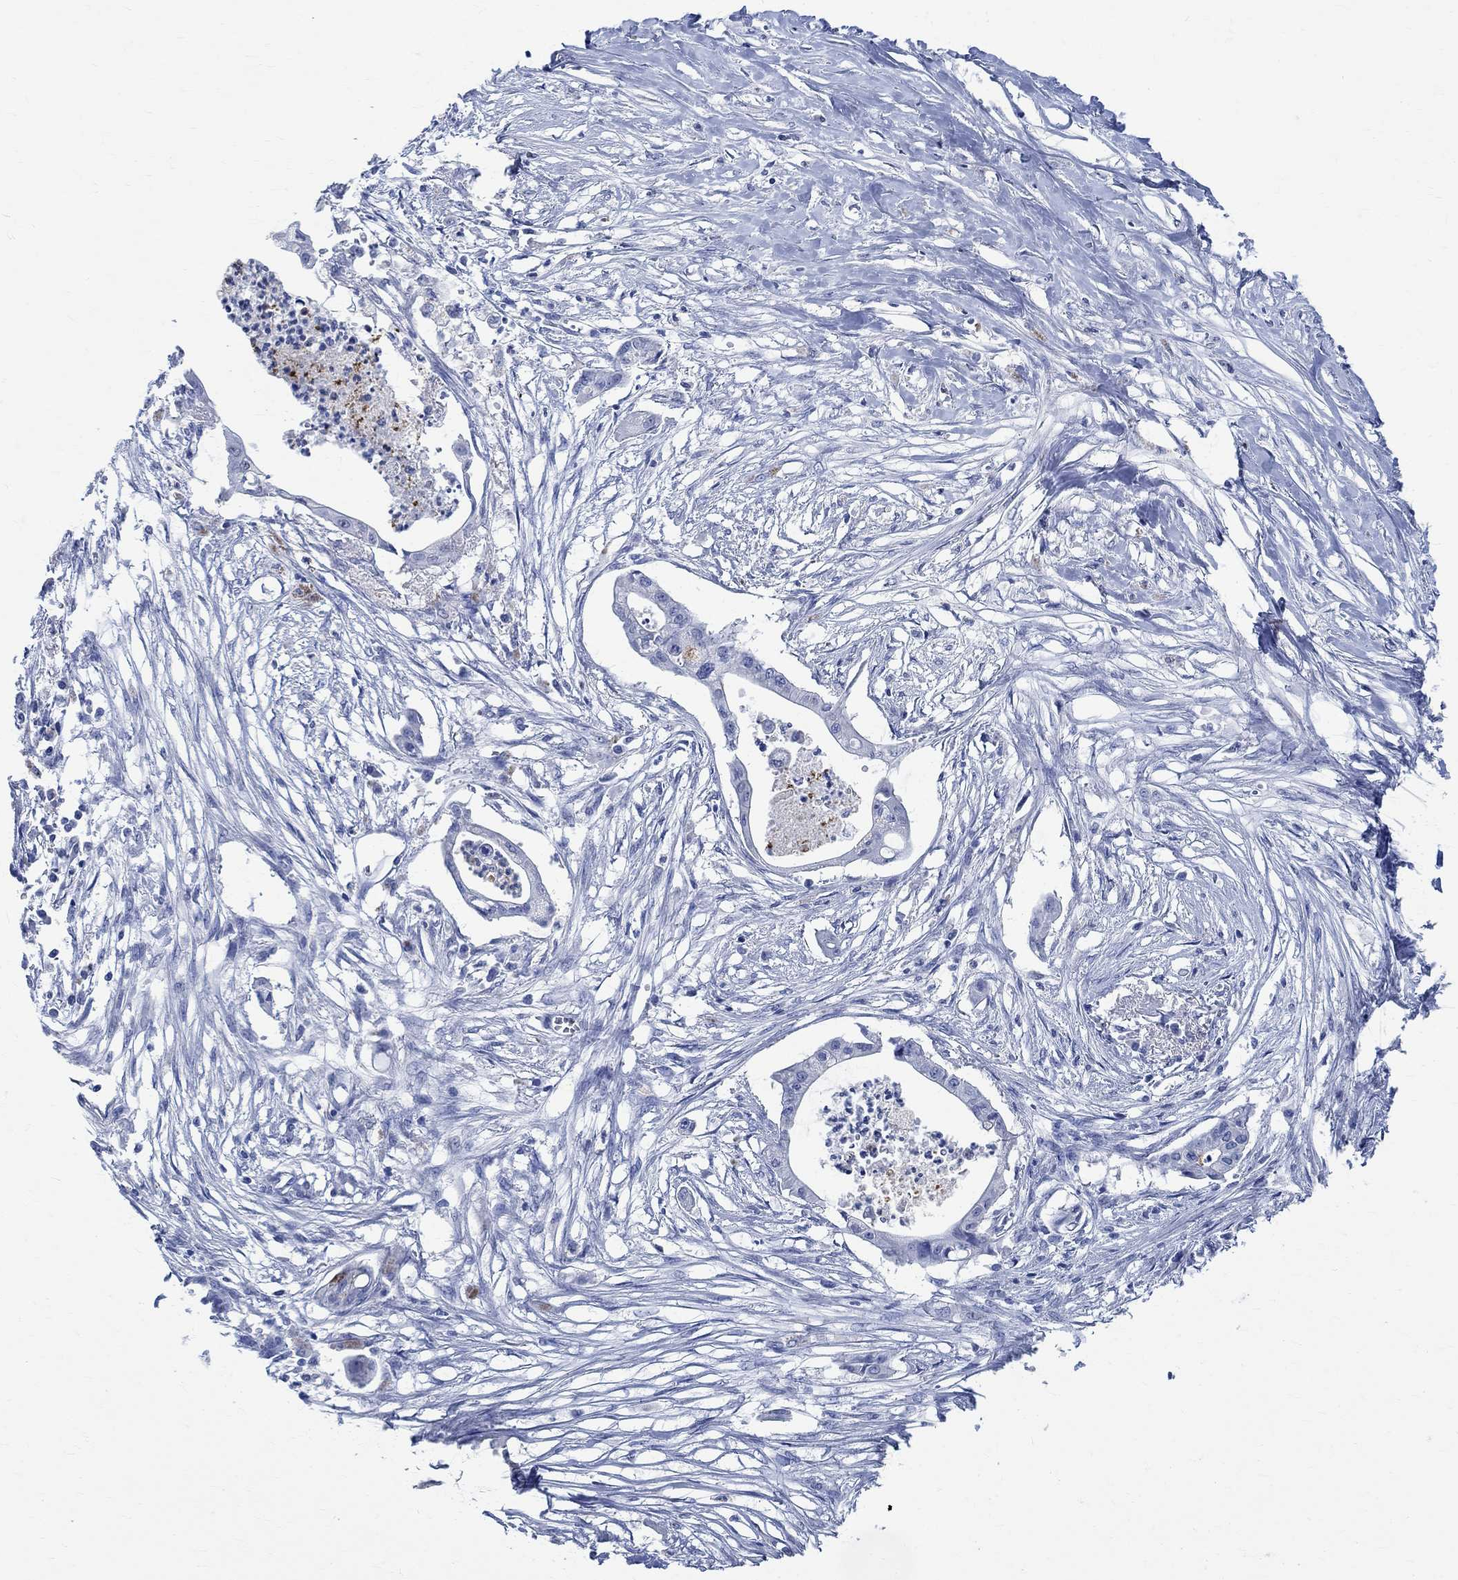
{"staining": {"intensity": "negative", "quantity": "none", "location": "none"}, "tissue": "pancreatic cancer", "cell_type": "Tumor cells", "image_type": "cancer", "snomed": [{"axis": "morphology", "description": "Normal tissue, NOS"}, {"axis": "morphology", "description": "Adenocarcinoma, NOS"}, {"axis": "topography", "description": "Pancreas"}], "caption": "Pancreatic adenocarcinoma was stained to show a protein in brown. There is no significant staining in tumor cells.", "gene": "TMEM221", "patient": {"sex": "female", "age": 58}}